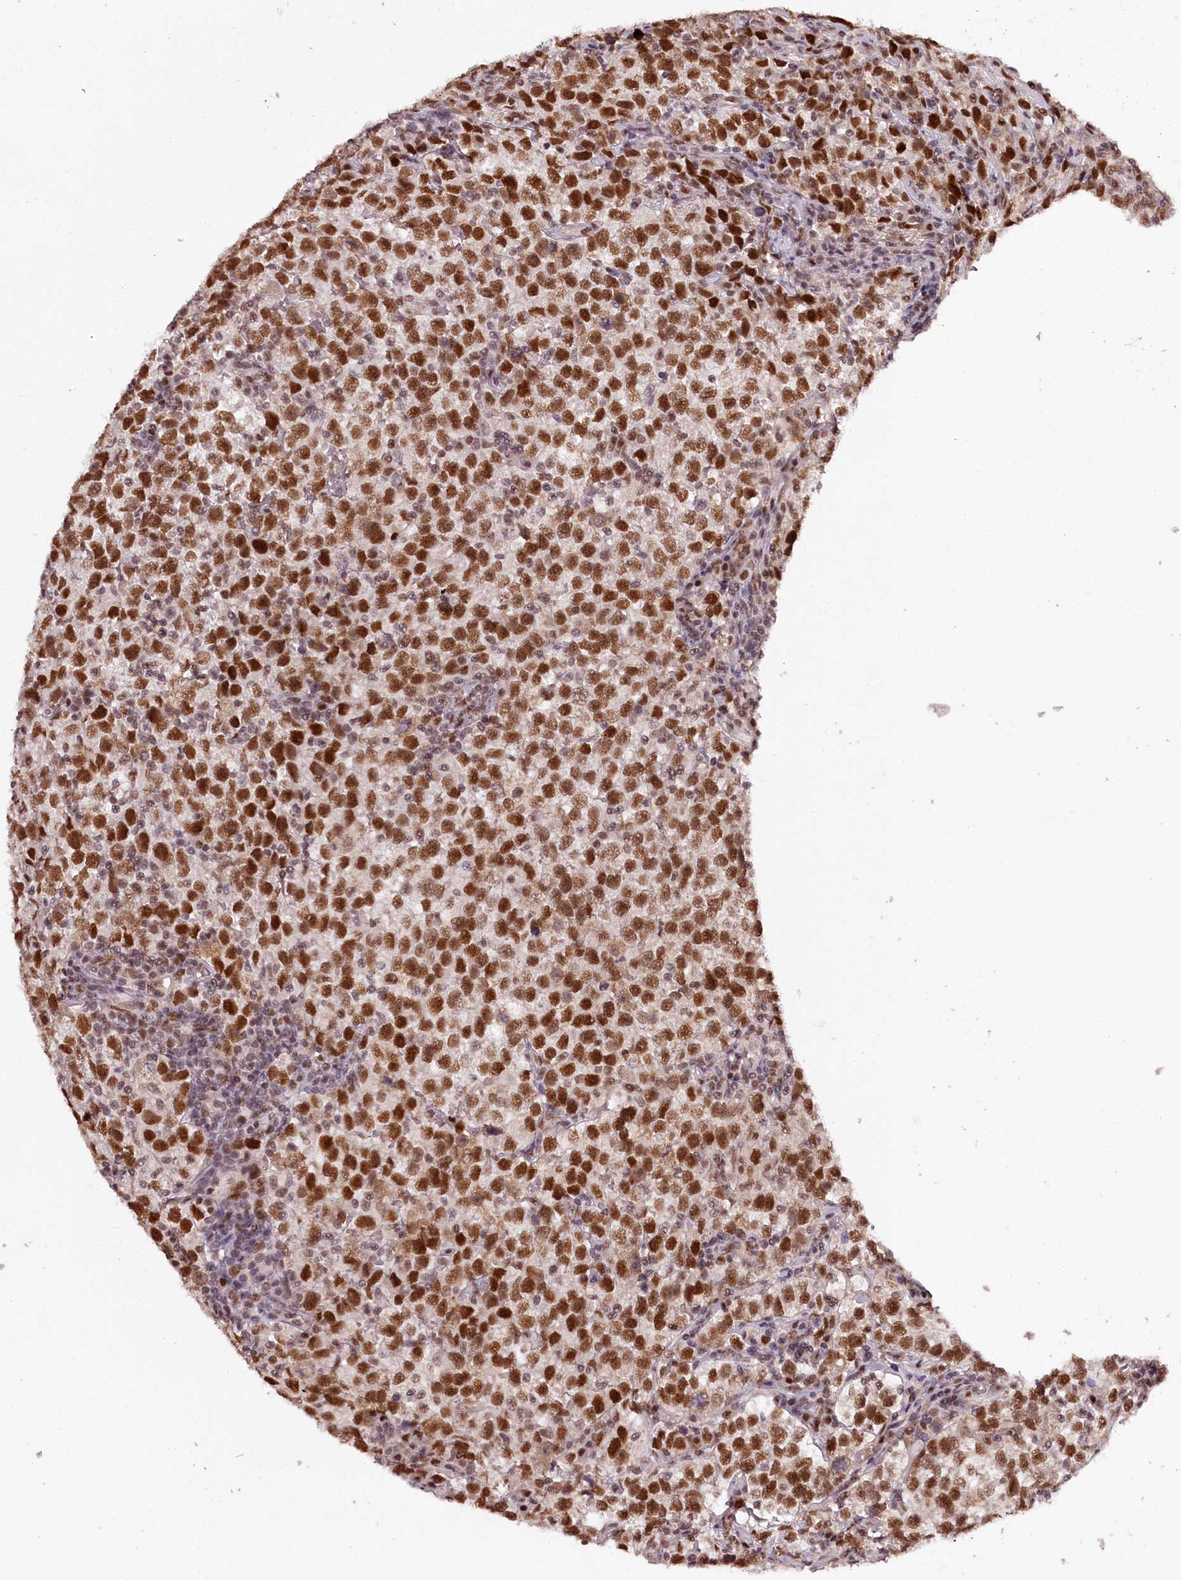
{"staining": {"intensity": "strong", "quantity": ">75%", "location": "nuclear"}, "tissue": "testis cancer", "cell_type": "Tumor cells", "image_type": "cancer", "snomed": [{"axis": "morphology", "description": "Normal tissue, NOS"}, {"axis": "morphology", "description": "Seminoma, NOS"}, {"axis": "topography", "description": "Testis"}], "caption": "The micrograph shows staining of testis cancer, revealing strong nuclear protein staining (brown color) within tumor cells.", "gene": "TTC33", "patient": {"sex": "male", "age": 43}}